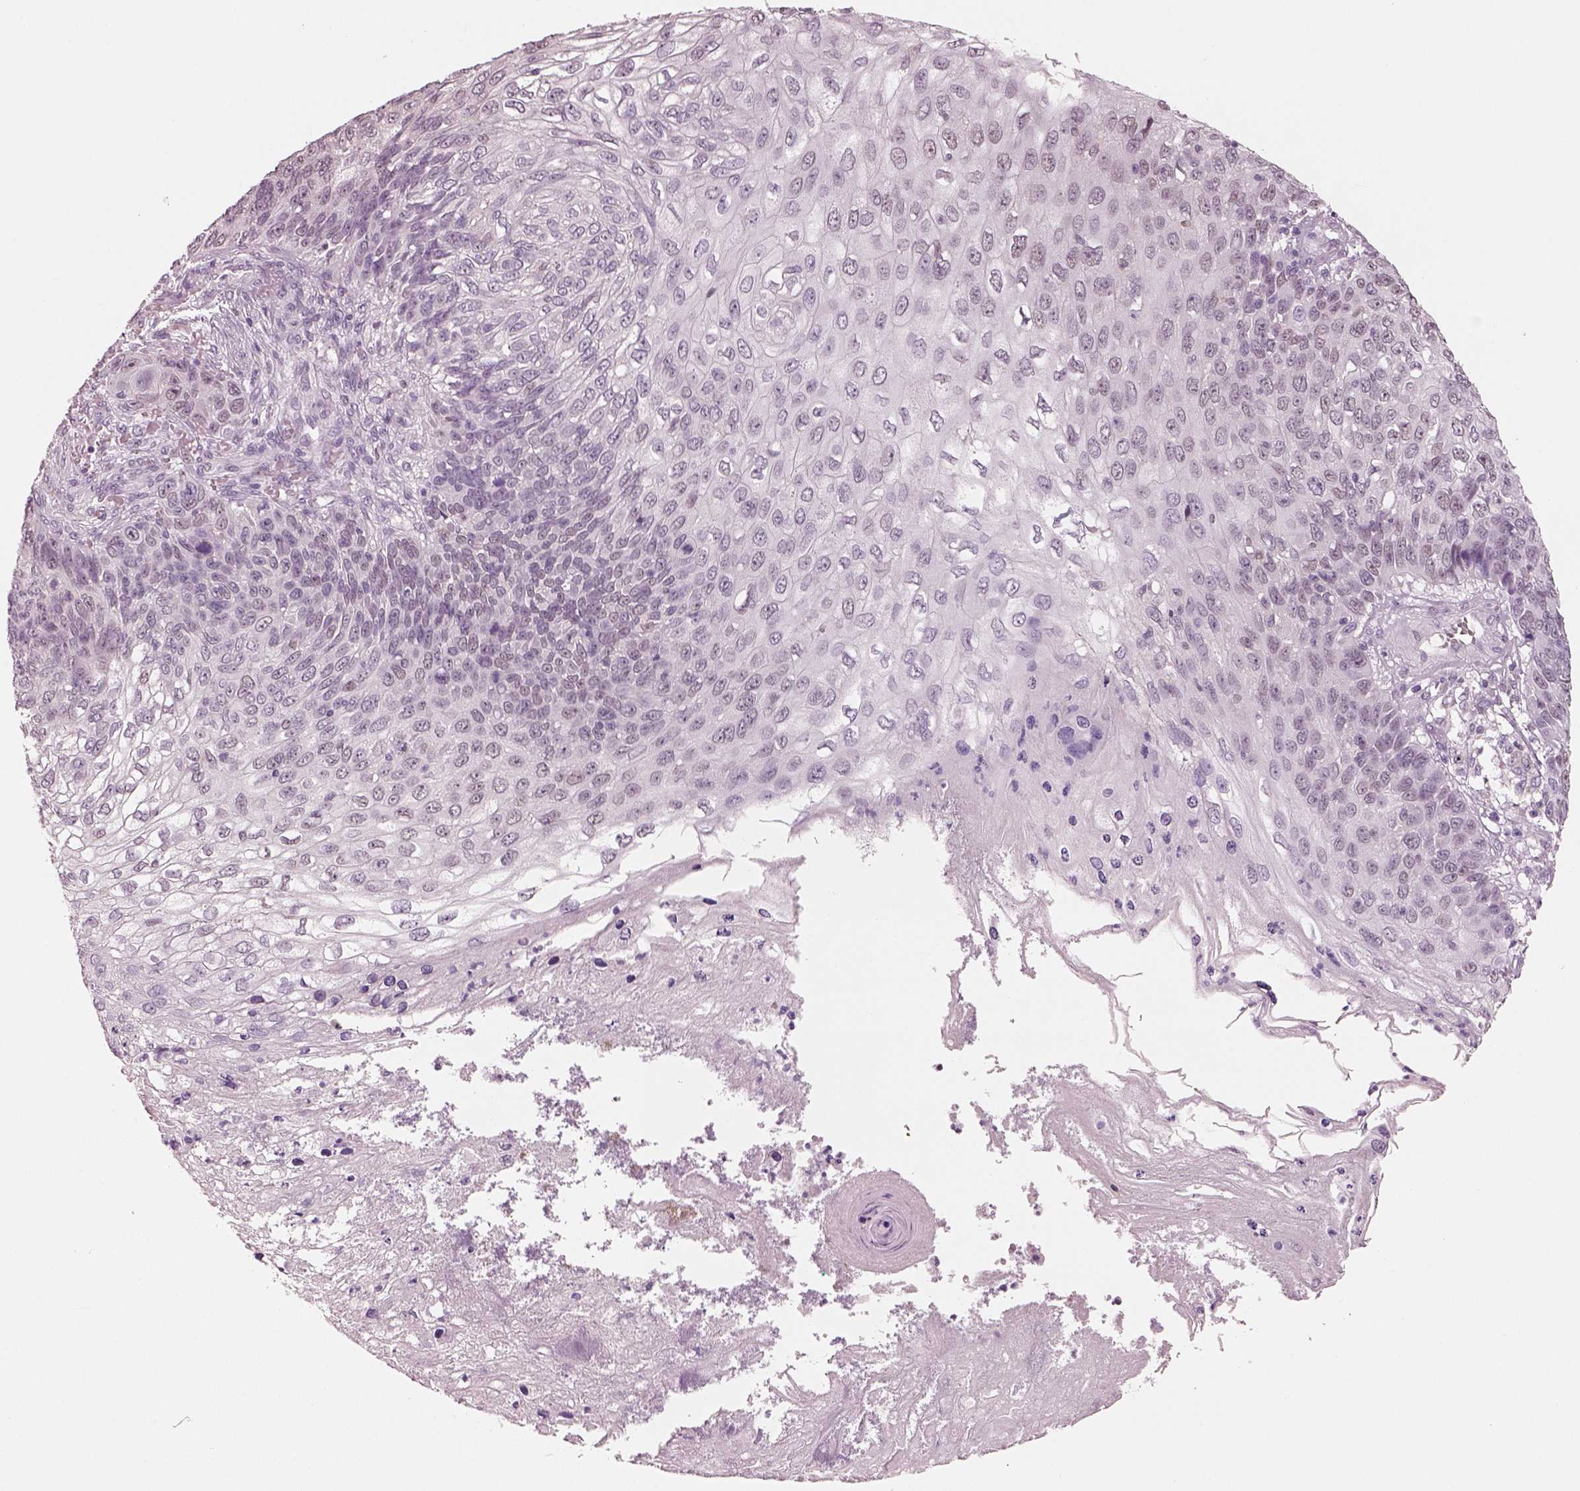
{"staining": {"intensity": "negative", "quantity": "none", "location": "none"}, "tissue": "skin cancer", "cell_type": "Tumor cells", "image_type": "cancer", "snomed": [{"axis": "morphology", "description": "Squamous cell carcinoma, NOS"}, {"axis": "topography", "description": "Skin"}], "caption": "Immunohistochemistry micrograph of squamous cell carcinoma (skin) stained for a protein (brown), which reveals no positivity in tumor cells.", "gene": "ELSPBP1", "patient": {"sex": "male", "age": 92}}